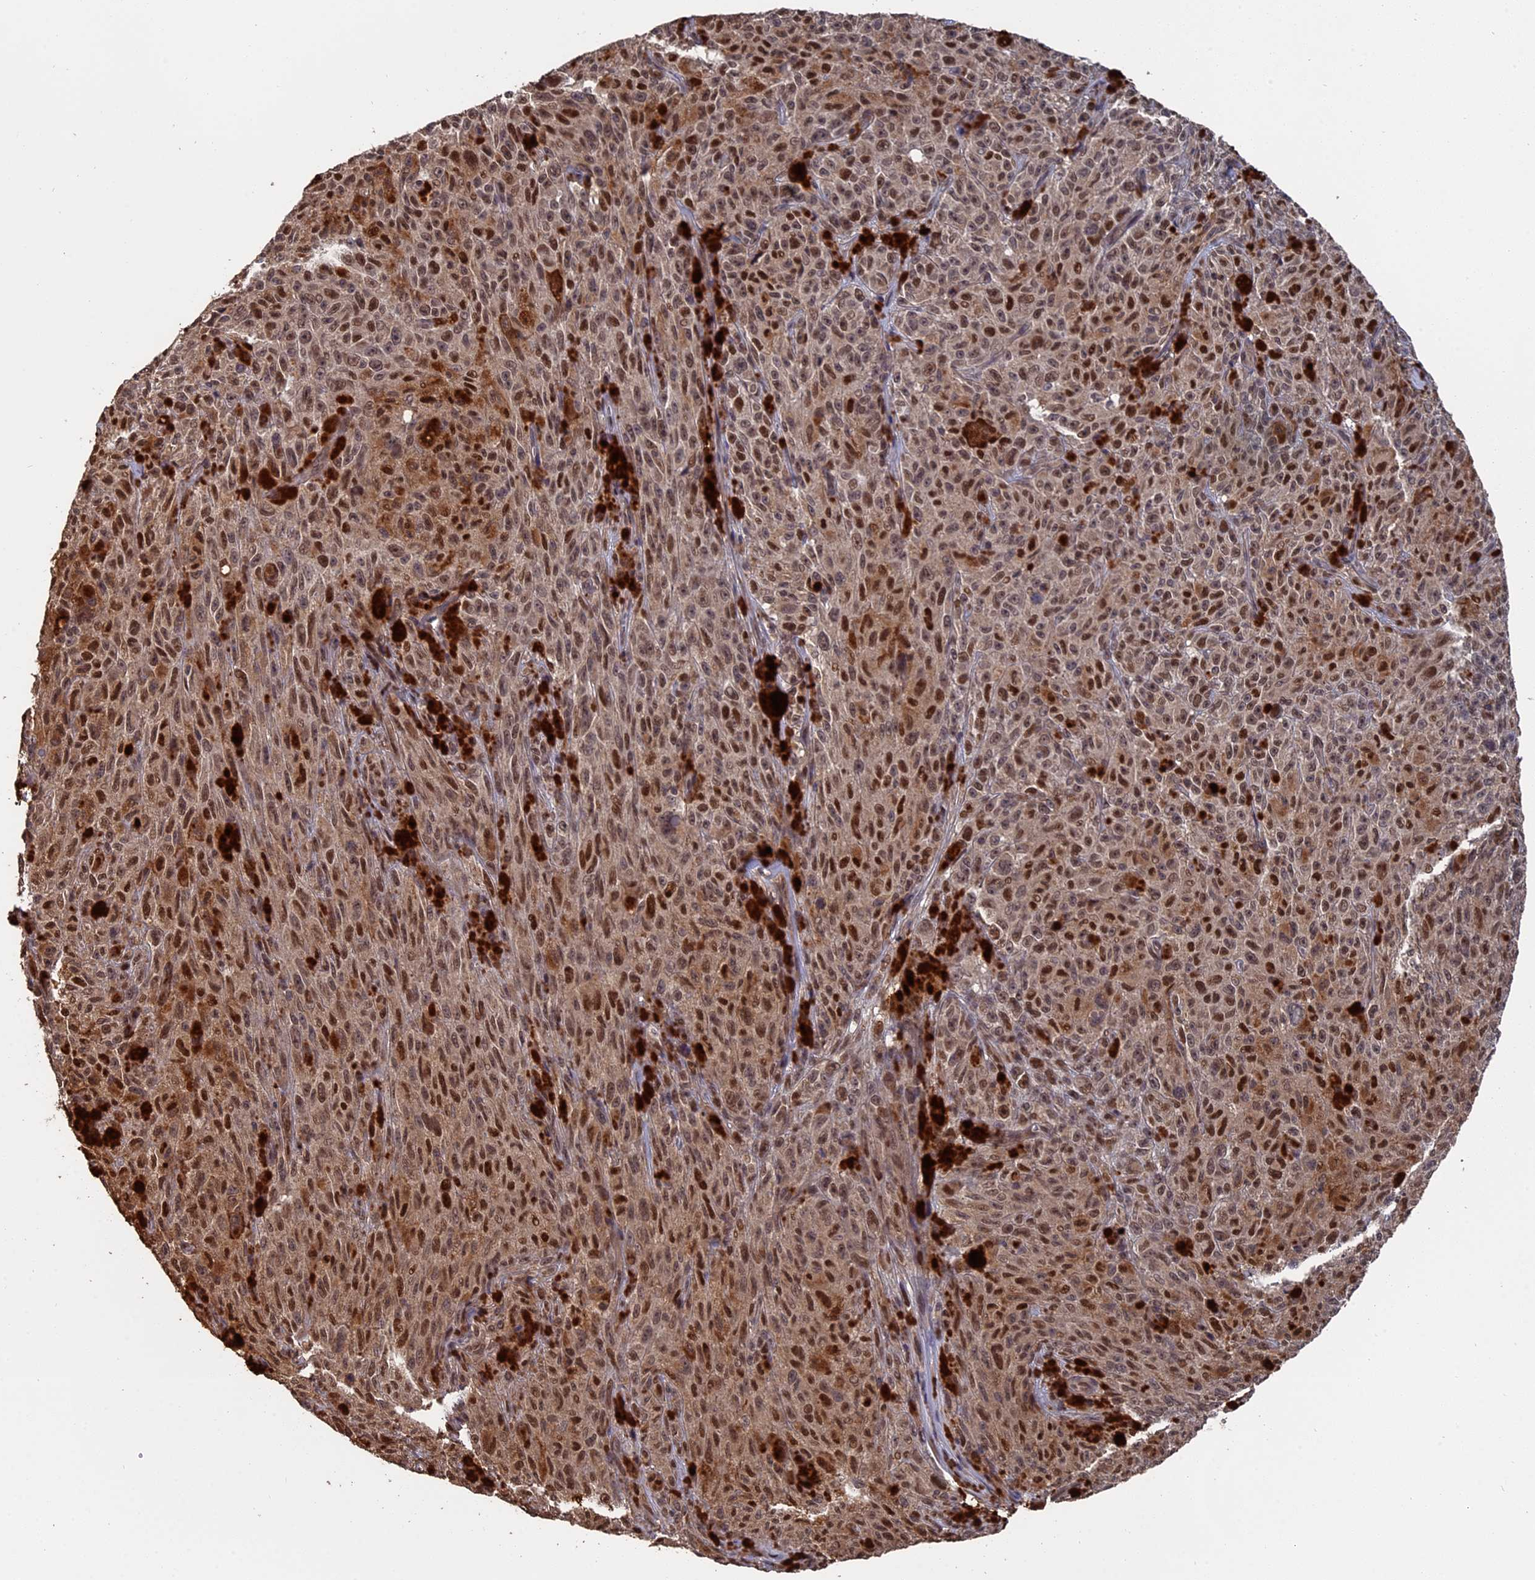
{"staining": {"intensity": "moderate", "quantity": ">75%", "location": "nuclear"}, "tissue": "melanoma", "cell_type": "Tumor cells", "image_type": "cancer", "snomed": [{"axis": "morphology", "description": "Malignant melanoma, NOS"}, {"axis": "topography", "description": "Skin"}], "caption": "Protein analysis of melanoma tissue reveals moderate nuclear positivity in about >75% of tumor cells. Using DAB (3,3'-diaminobenzidine) (brown) and hematoxylin (blue) stains, captured at high magnification using brightfield microscopy.", "gene": "MYBL2", "patient": {"sex": "female", "age": 82}}